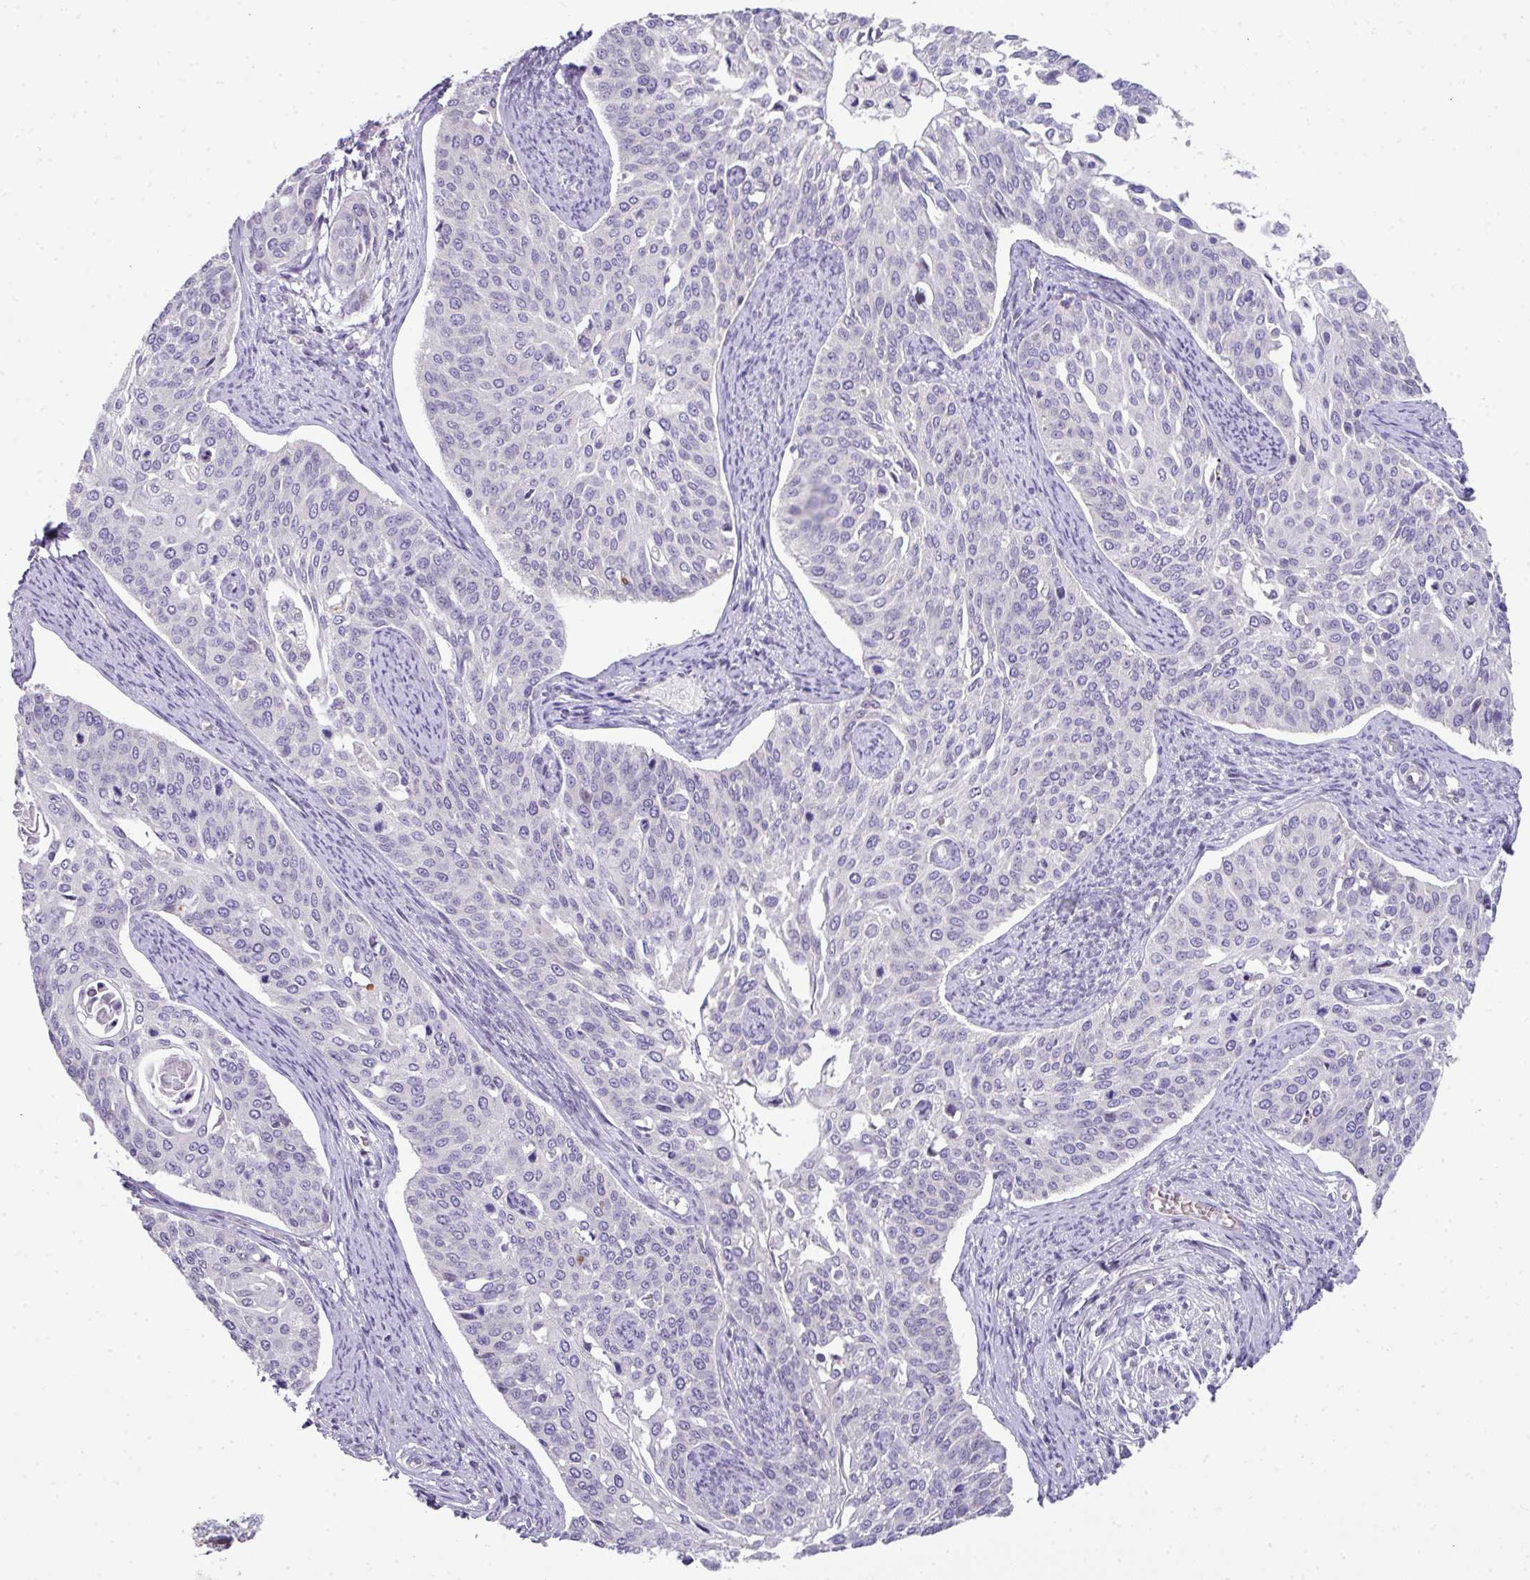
{"staining": {"intensity": "negative", "quantity": "none", "location": "none"}, "tissue": "cervical cancer", "cell_type": "Tumor cells", "image_type": "cancer", "snomed": [{"axis": "morphology", "description": "Squamous cell carcinoma, NOS"}, {"axis": "topography", "description": "Cervix"}], "caption": "Cervical cancer (squamous cell carcinoma) stained for a protein using immunohistochemistry (IHC) displays no expression tumor cells.", "gene": "STAT5A", "patient": {"sex": "female", "age": 44}}